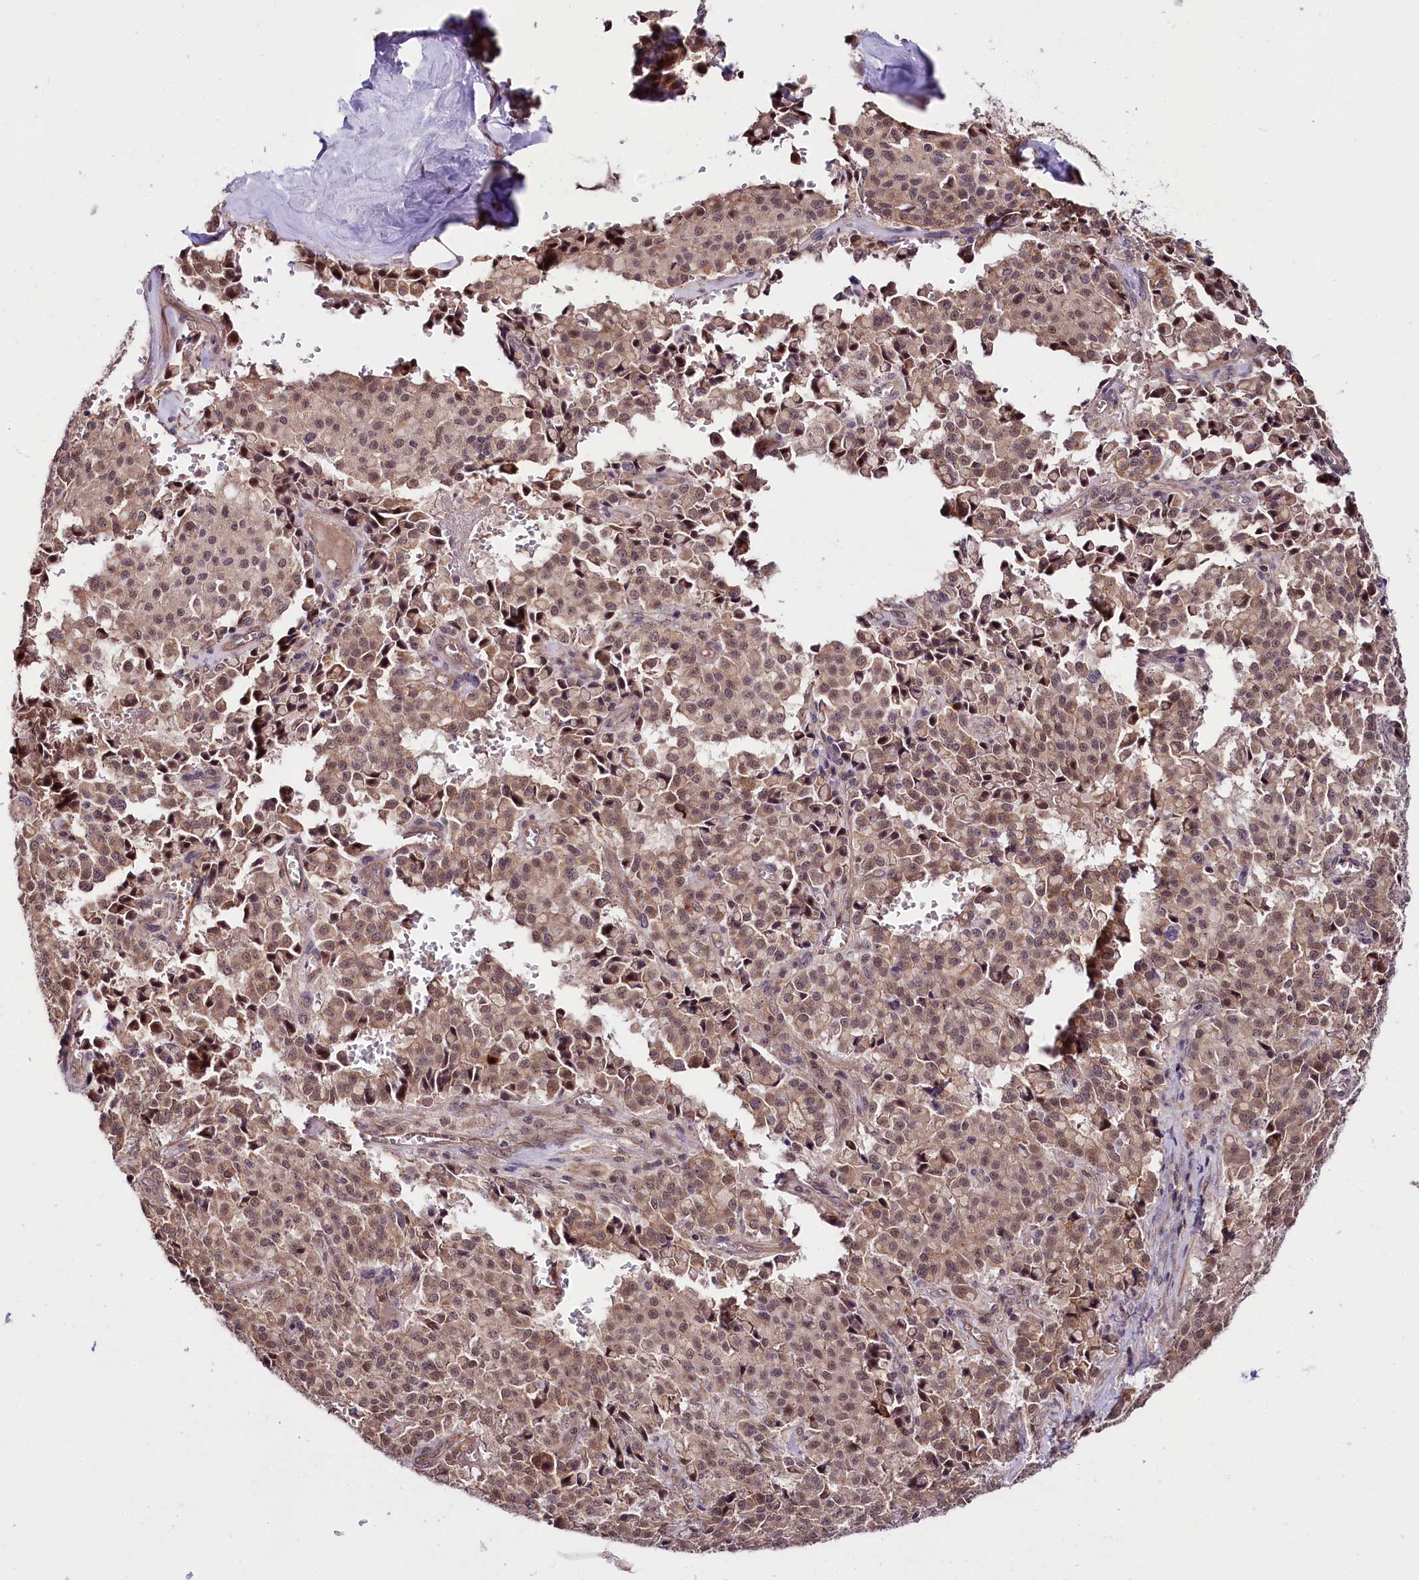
{"staining": {"intensity": "moderate", "quantity": ">75%", "location": "cytoplasmic/membranous,nuclear"}, "tissue": "pancreatic cancer", "cell_type": "Tumor cells", "image_type": "cancer", "snomed": [{"axis": "morphology", "description": "Adenocarcinoma, NOS"}, {"axis": "topography", "description": "Pancreas"}], "caption": "Immunohistochemistry staining of pancreatic adenocarcinoma, which exhibits medium levels of moderate cytoplasmic/membranous and nuclear positivity in about >75% of tumor cells indicating moderate cytoplasmic/membranous and nuclear protein staining. The staining was performed using DAB (3,3'-diaminobenzidine) (brown) for protein detection and nuclei were counterstained in hematoxylin (blue).", "gene": "TAFAZZIN", "patient": {"sex": "male", "age": 65}}